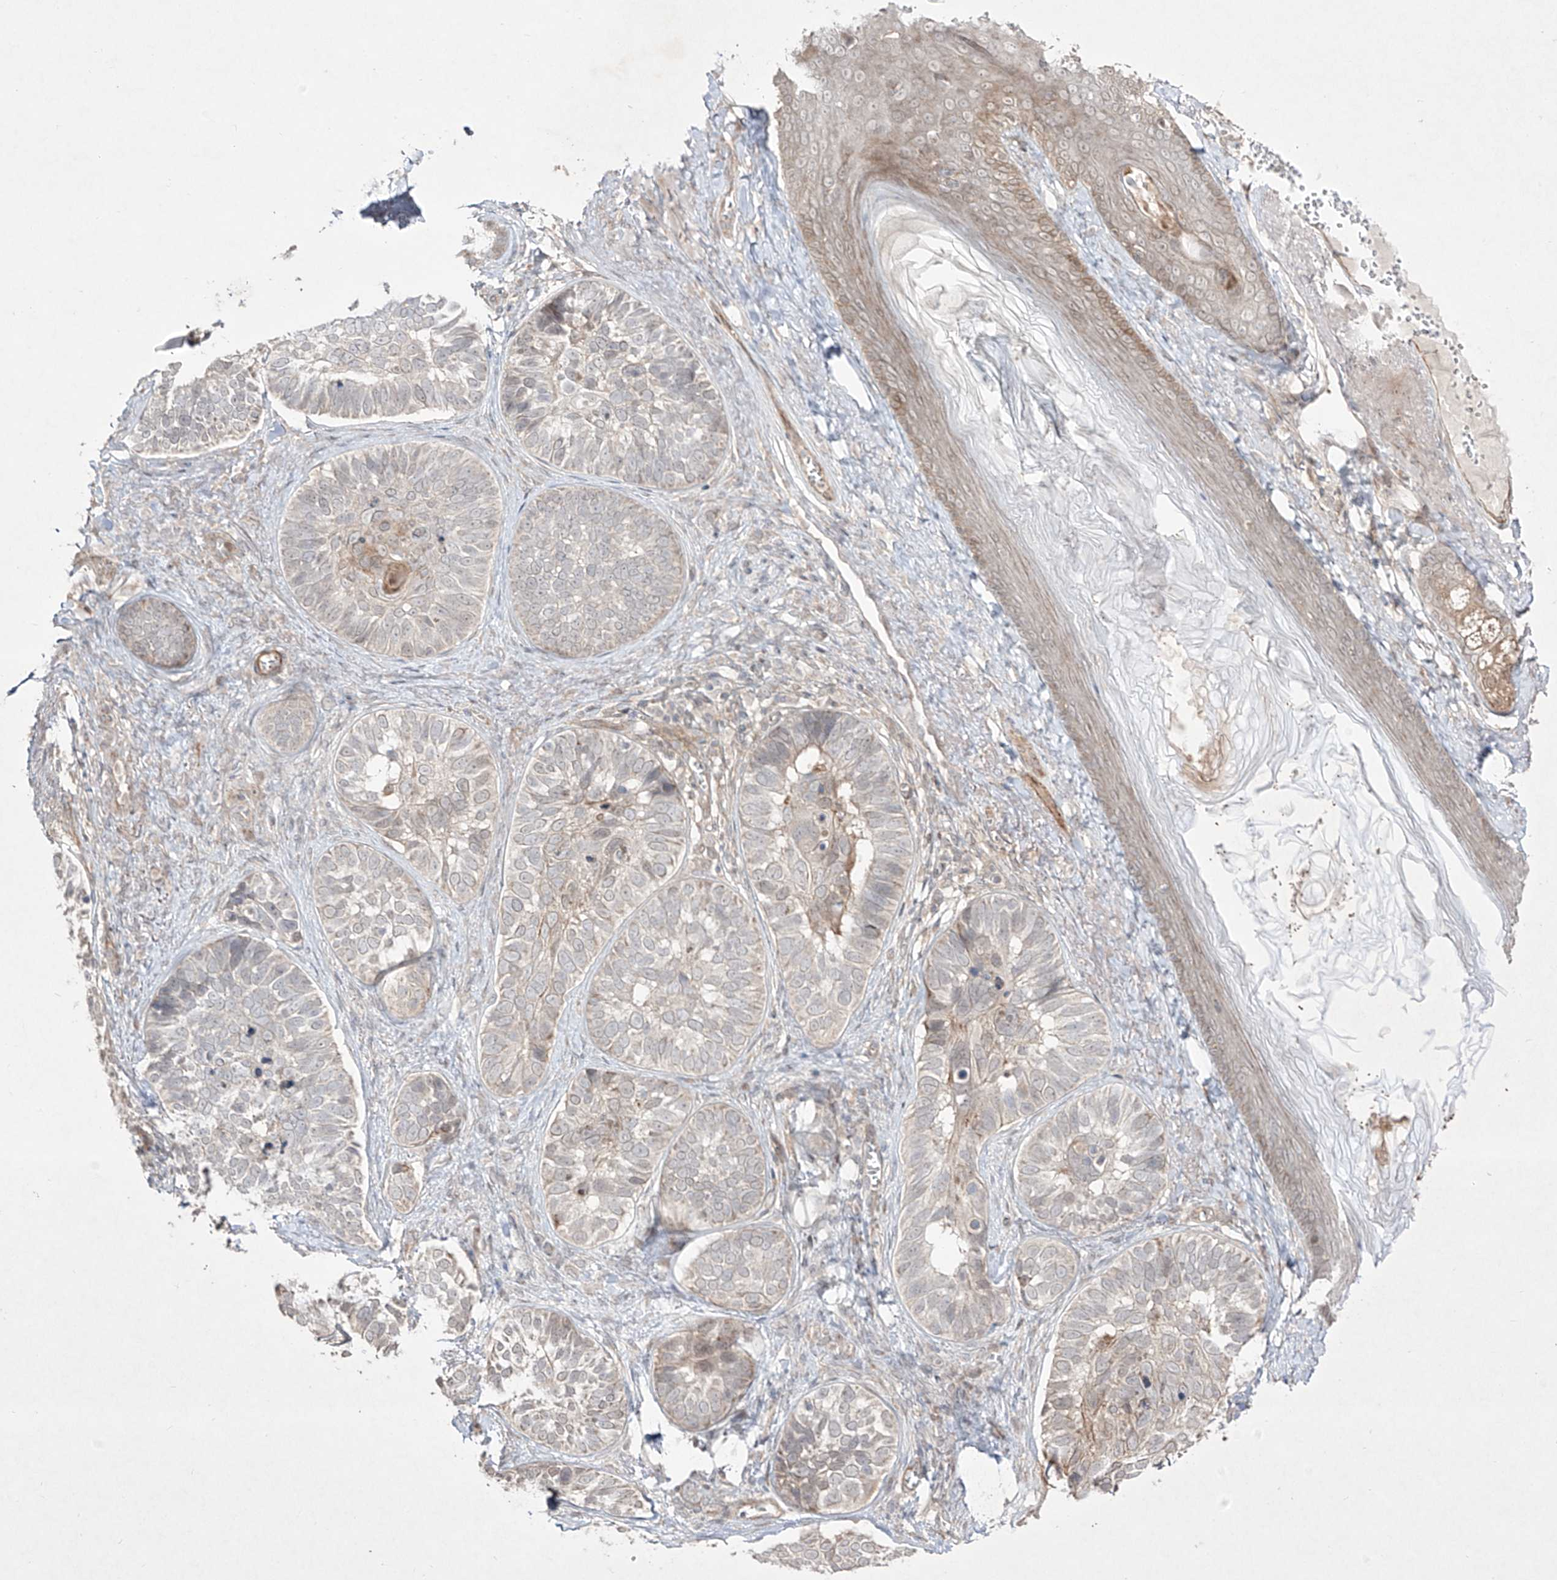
{"staining": {"intensity": "negative", "quantity": "none", "location": "none"}, "tissue": "skin cancer", "cell_type": "Tumor cells", "image_type": "cancer", "snomed": [{"axis": "morphology", "description": "Basal cell carcinoma"}, {"axis": "topography", "description": "Skin"}], "caption": "IHC micrograph of human basal cell carcinoma (skin) stained for a protein (brown), which displays no positivity in tumor cells.", "gene": "KDM1B", "patient": {"sex": "male", "age": 62}}